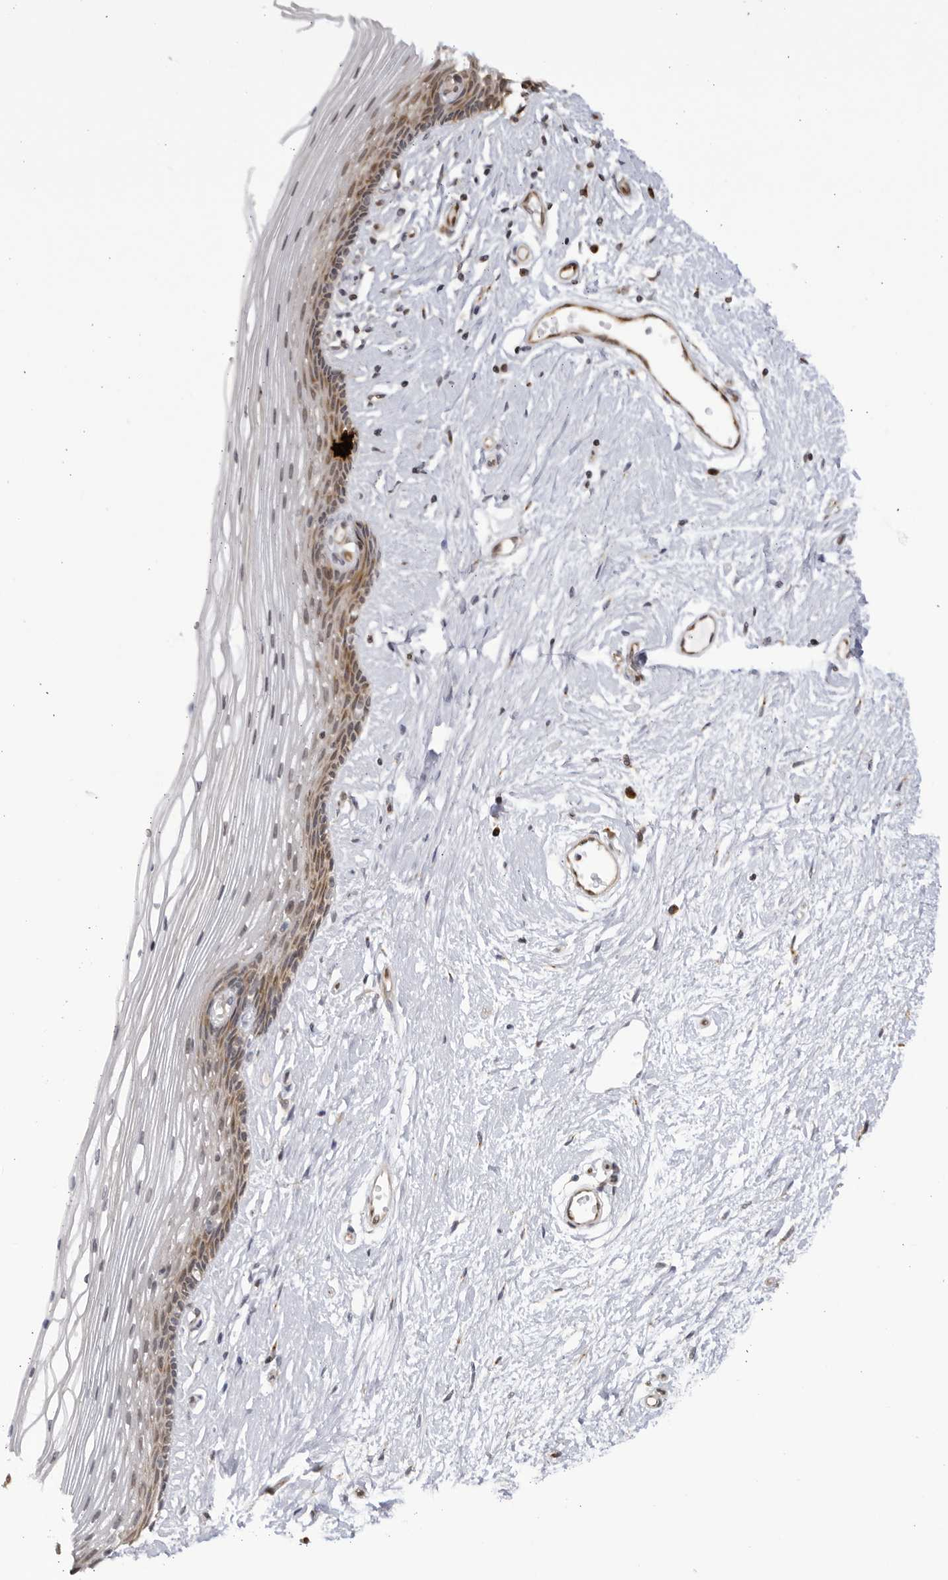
{"staining": {"intensity": "moderate", "quantity": "<25%", "location": "cytoplasmic/membranous"}, "tissue": "vagina", "cell_type": "Squamous epithelial cells", "image_type": "normal", "snomed": [{"axis": "morphology", "description": "Normal tissue, NOS"}, {"axis": "topography", "description": "Vagina"}], "caption": "DAB immunohistochemical staining of benign vagina exhibits moderate cytoplasmic/membranous protein staining in about <25% of squamous epithelial cells.", "gene": "CNBD1", "patient": {"sex": "female", "age": 46}}